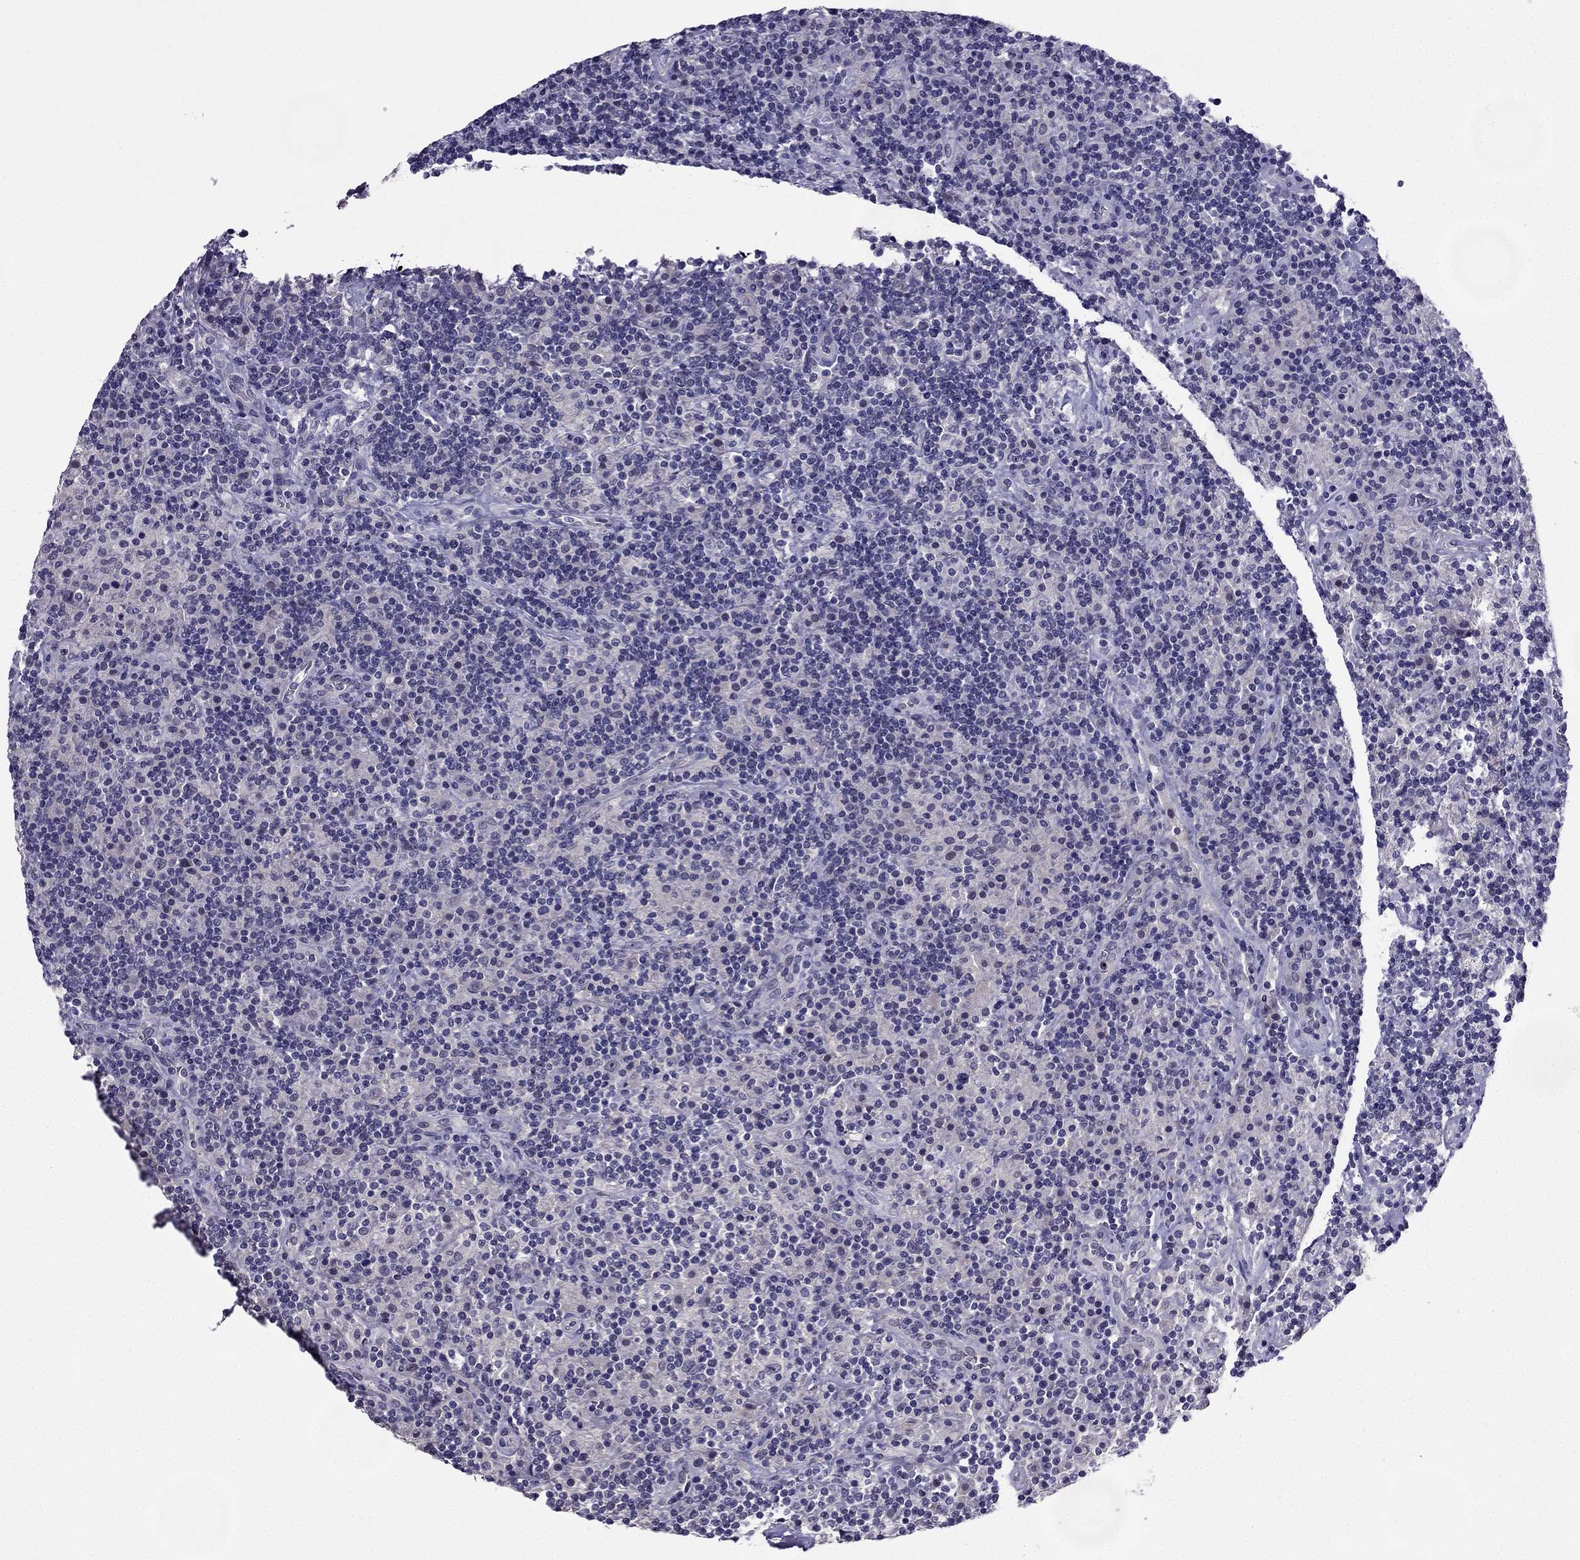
{"staining": {"intensity": "negative", "quantity": "none", "location": "none"}, "tissue": "lymphoma", "cell_type": "Tumor cells", "image_type": "cancer", "snomed": [{"axis": "morphology", "description": "Hodgkin's disease, NOS"}, {"axis": "topography", "description": "Lymph node"}], "caption": "Immunohistochemical staining of lymphoma reveals no significant expression in tumor cells. Nuclei are stained in blue.", "gene": "DUSP15", "patient": {"sex": "male", "age": 70}}